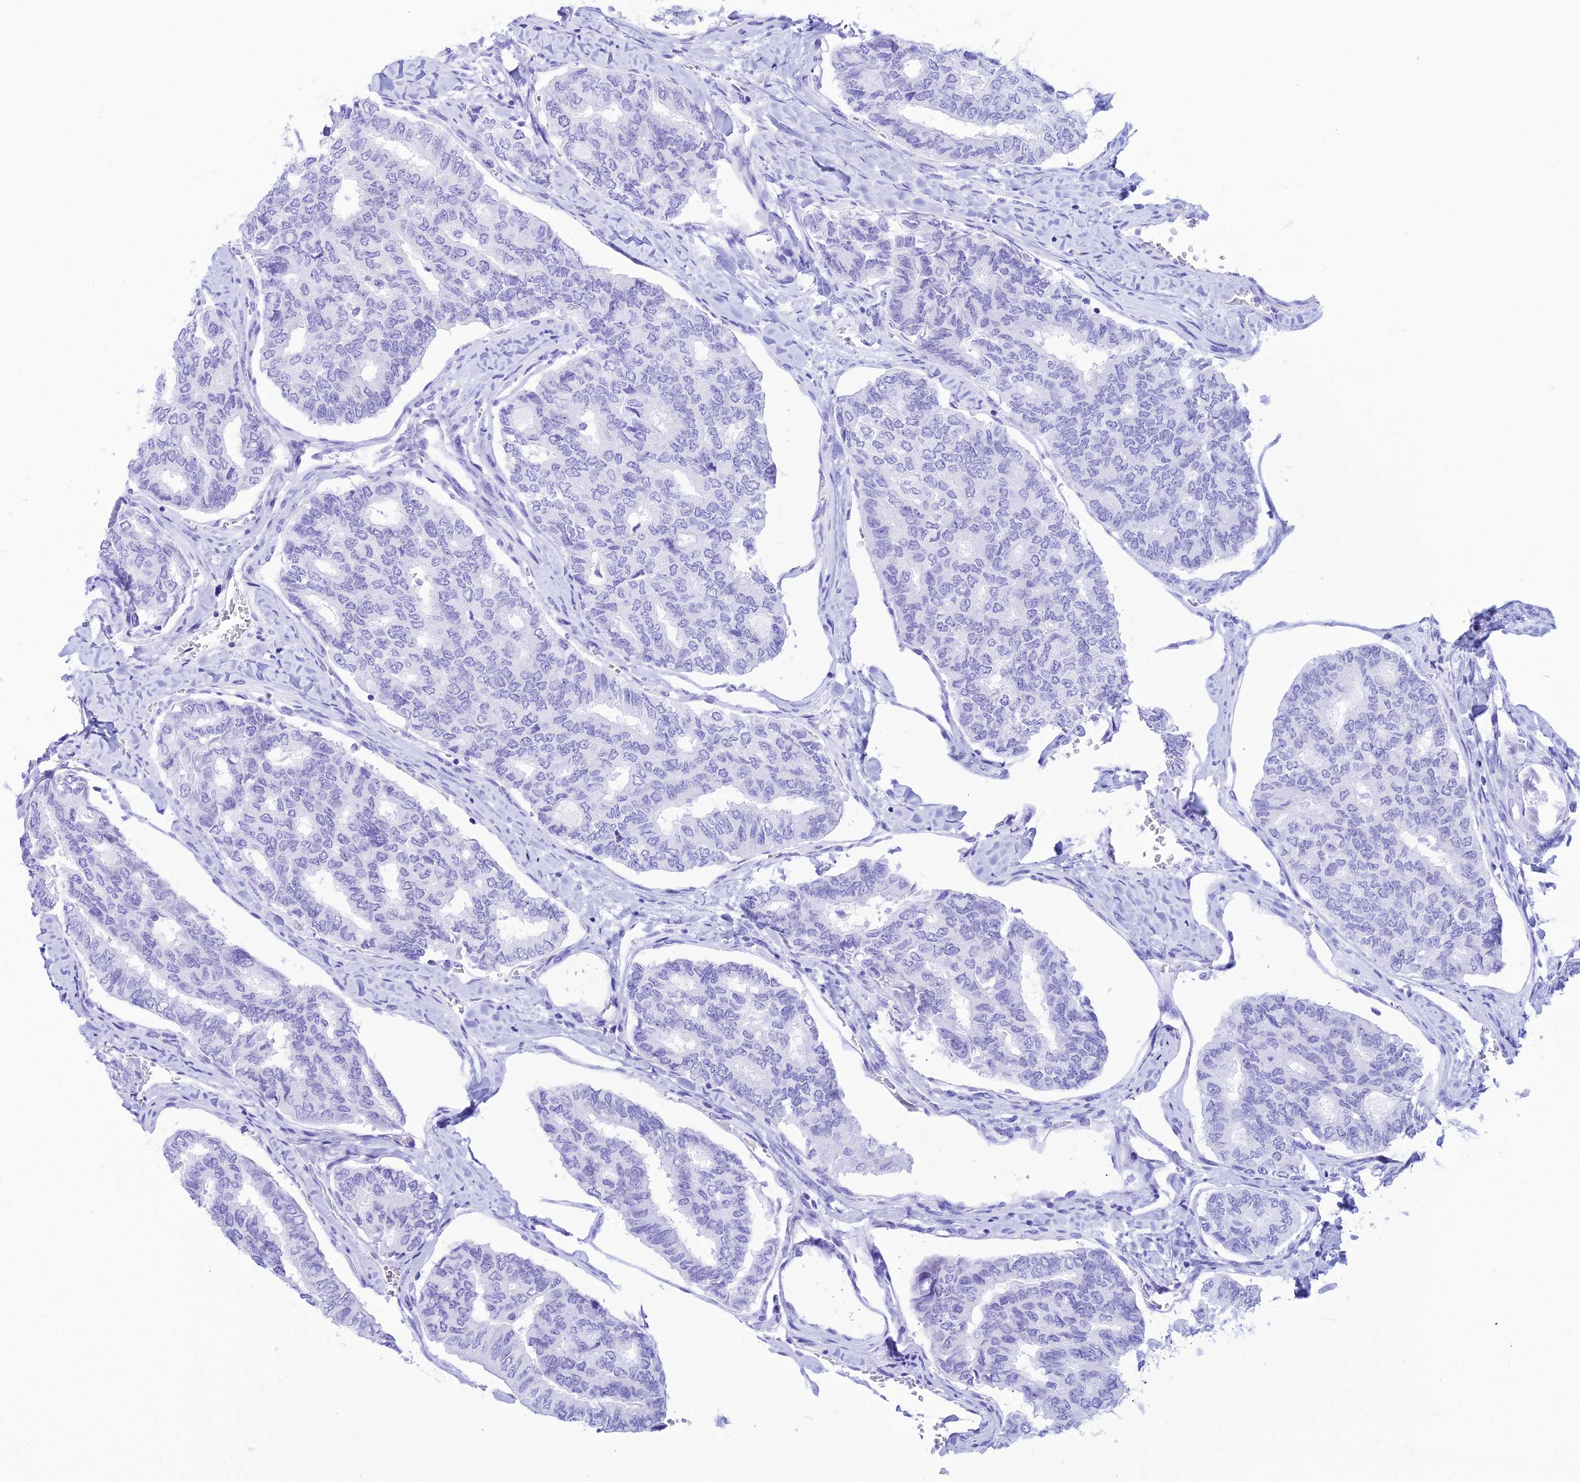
{"staining": {"intensity": "negative", "quantity": "none", "location": "none"}, "tissue": "thyroid cancer", "cell_type": "Tumor cells", "image_type": "cancer", "snomed": [{"axis": "morphology", "description": "Papillary adenocarcinoma, NOS"}, {"axis": "topography", "description": "Thyroid gland"}], "caption": "DAB (3,3'-diaminobenzidine) immunohistochemical staining of papillary adenocarcinoma (thyroid) shows no significant expression in tumor cells.", "gene": "ST8SIA5", "patient": {"sex": "female", "age": 35}}